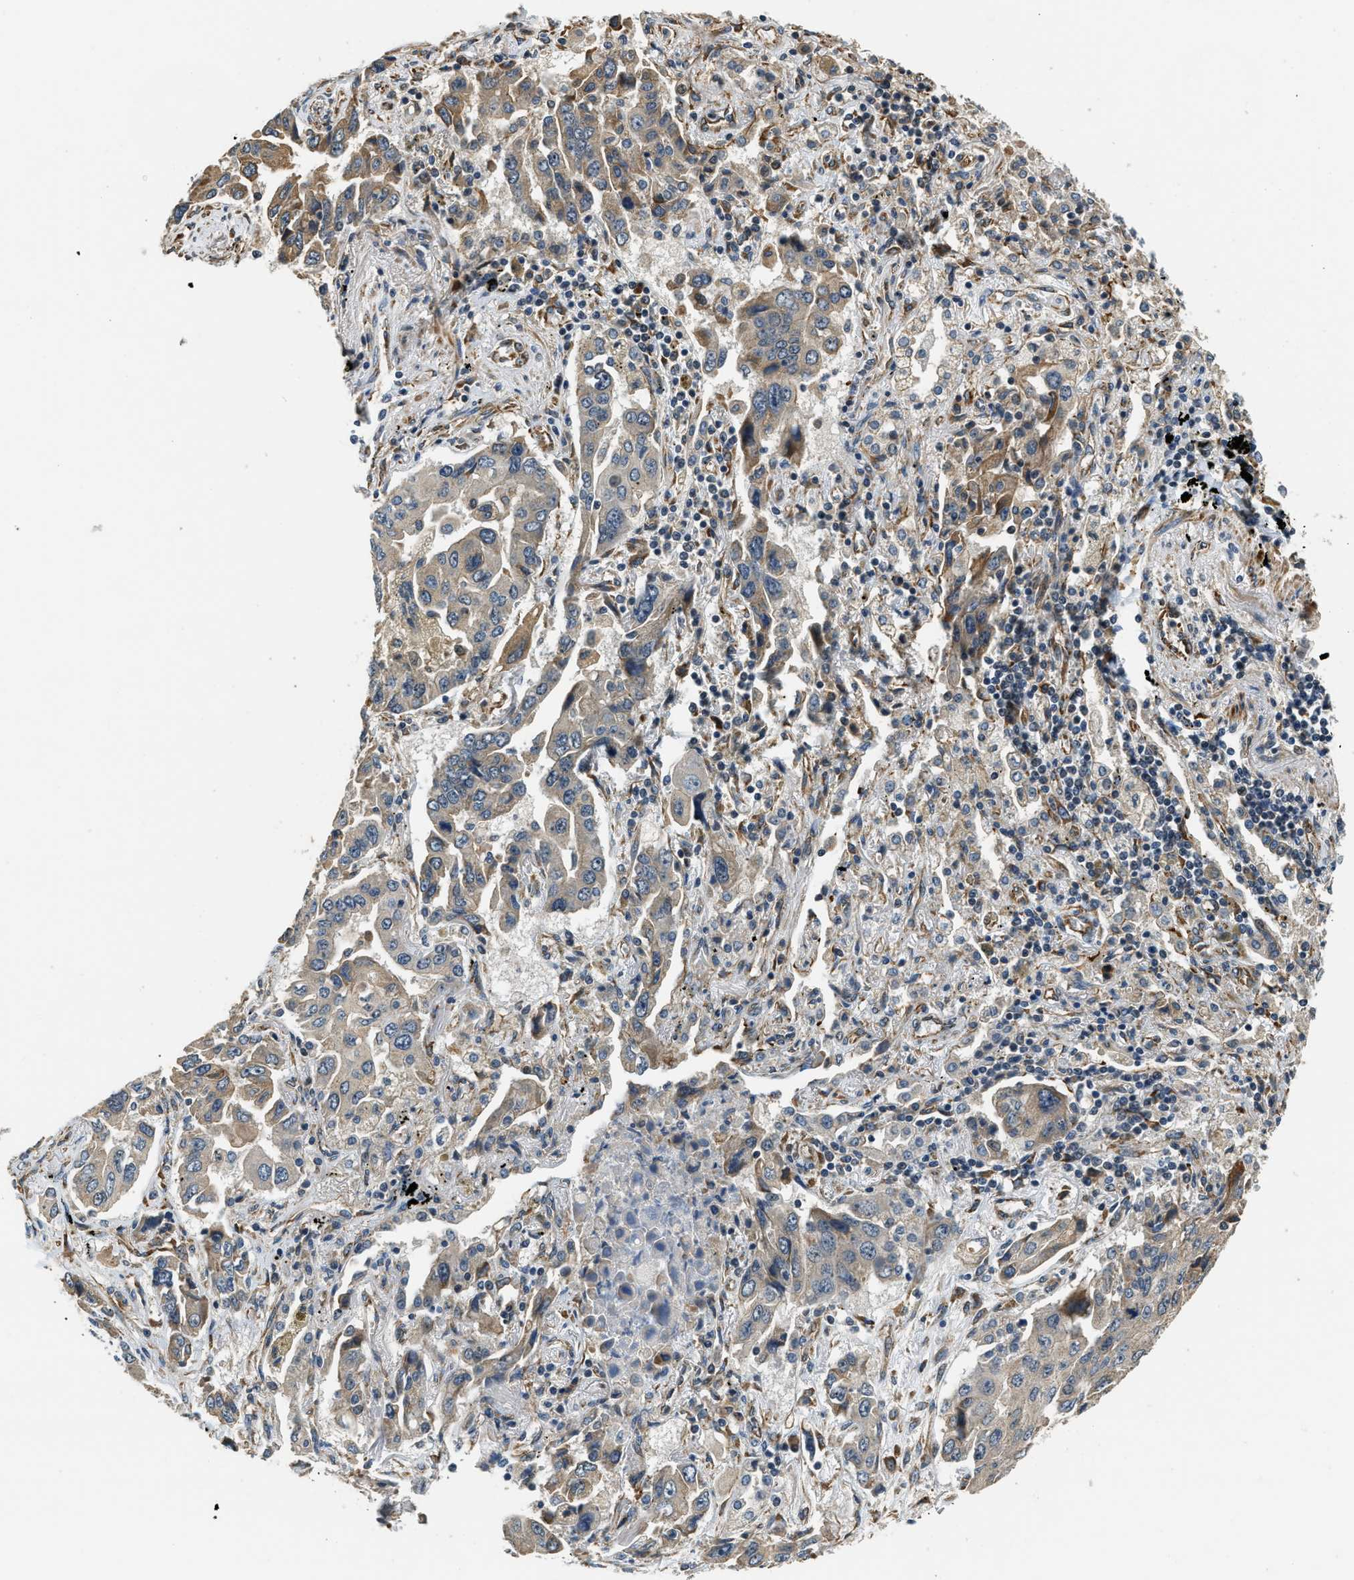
{"staining": {"intensity": "moderate", "quantity": "<25%", "location": "cytoplasmic/membranous"}, "tissue": "lung cancer", "cell_type": "Tumor cells", "image_type": "cancer", "snomed": [{"axis": "morphology", "description": "Adenocarcinoma, NOS"}, {"axis": "topography", "description": "Lung"}], "caption": "Protein staining reveals moderate cytoplasmic/membranous staining in approximately <25% of tumor cells in lung cancer. Immunohistochemistry (ihc) stains the protein of interest in brown and the nuclei are stained blue.", "gene": "ALOX12", "patient": {"sex": "female", "age": 65}}